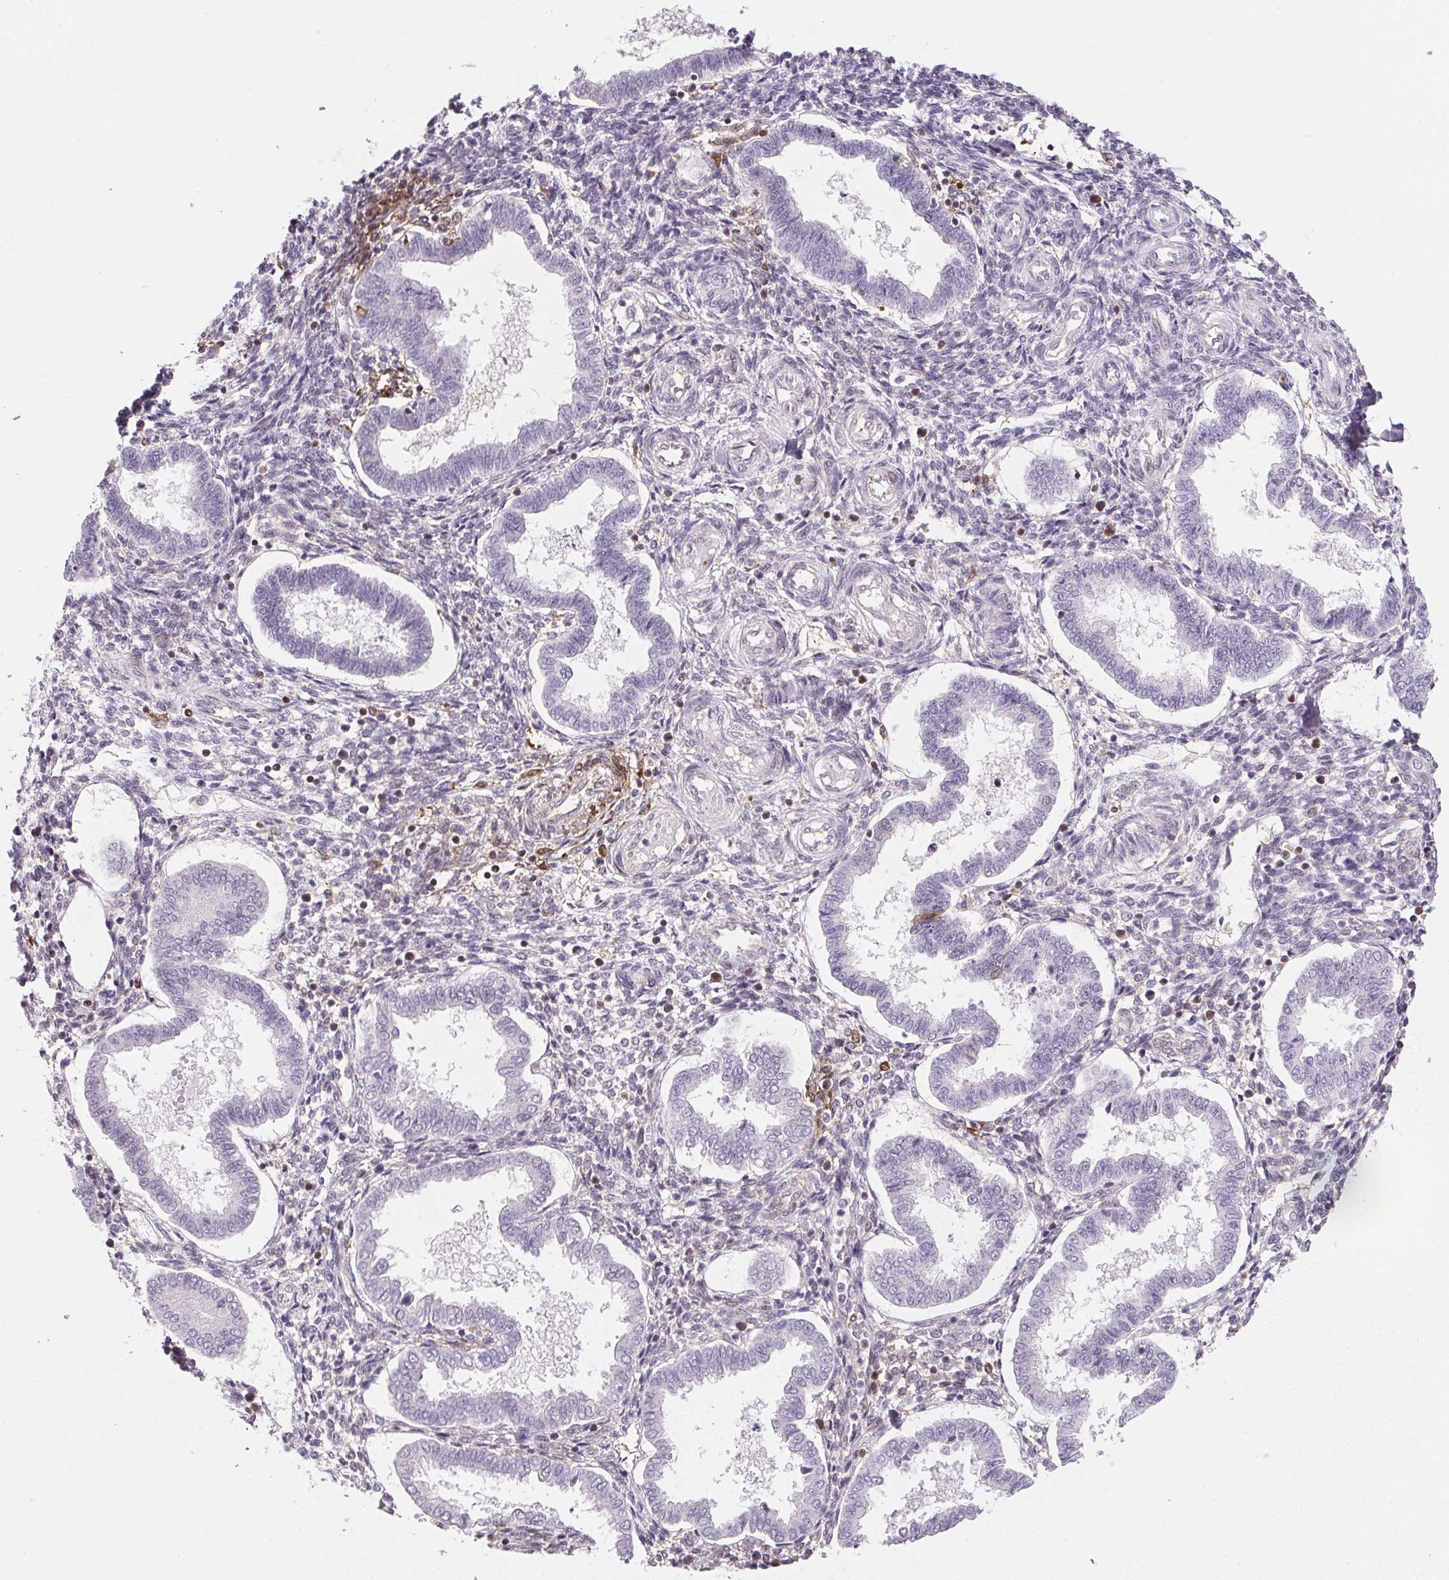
{"staining": {"intensity": "negative", "quantity": "none", "location": "none"}, "tissue": "endometrium", "cell_type": "Cells in endometrial stroma", "image_type": "normal", "snomed": [{"axis": "morphology", "description": "Normal tissue, NOS"}, {"axis": "topography", "description": "Endometrium"}], "caption": "Immunohistochemical staining of normal human endometrium displays no significant expression in cells in endometrial stroma. Nuclei are stained in blue.", "gene": "GBP1", "patient": {"sex": "female", "age": 24}}